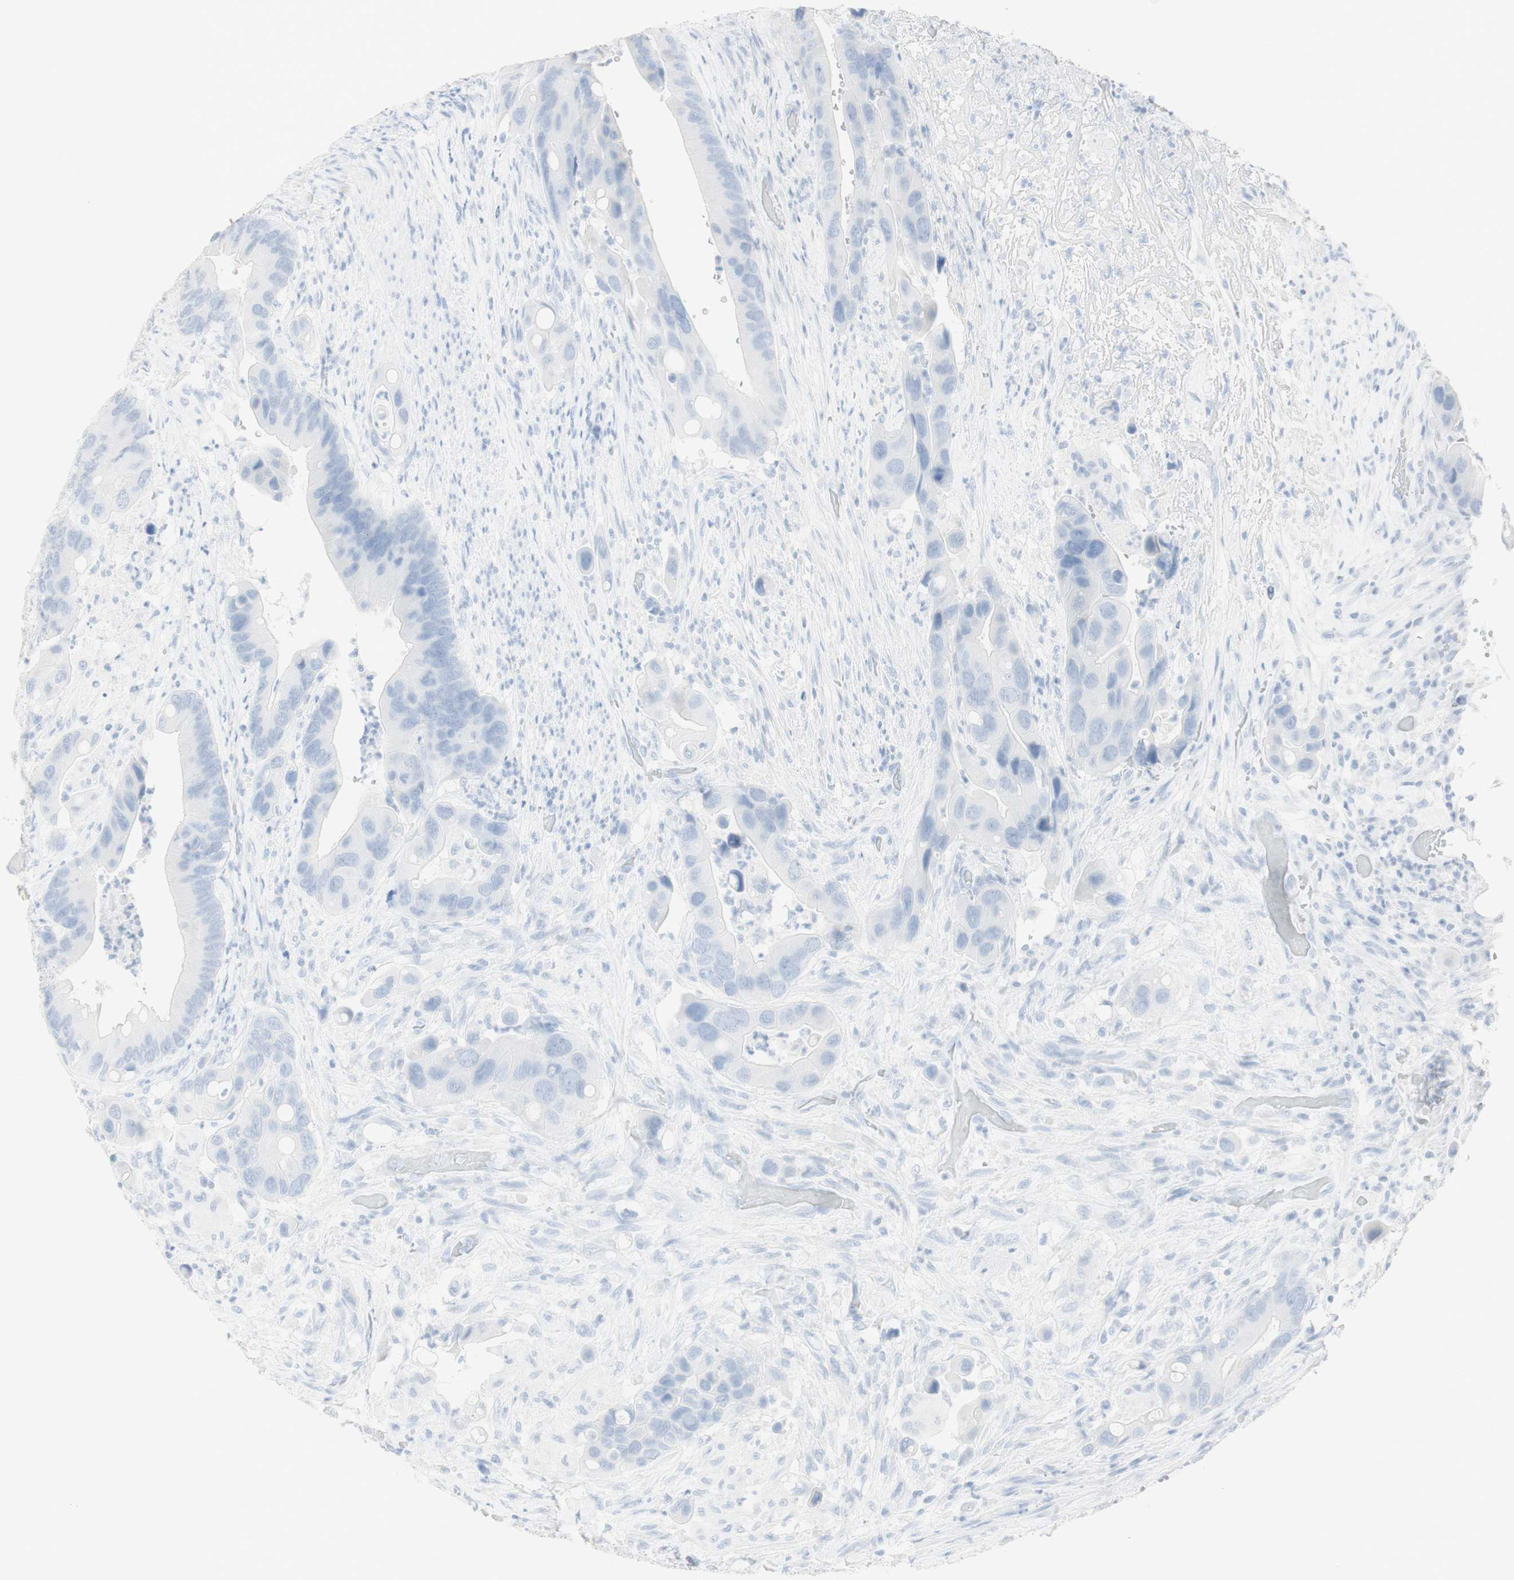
{"staining": {"intensity": "negative", "quantity": "none", "location": "none"}, "tissue": "colorectal cancer", "cell_type": "Tumor cells", "image_type": "cancer", "snomed": [{"axis": "morphology", "description": "Adenocarcinoma, NOS"}, {"axis": "topography", "description": "Rectum"}], "caption": "Colorectal cancer (adenocarcinoma) was stained to show a protein in brown. There is no significant positivity in tumor cells.", "gene": "NAPSA", "patient": {"sex": "female", "age": 57}}